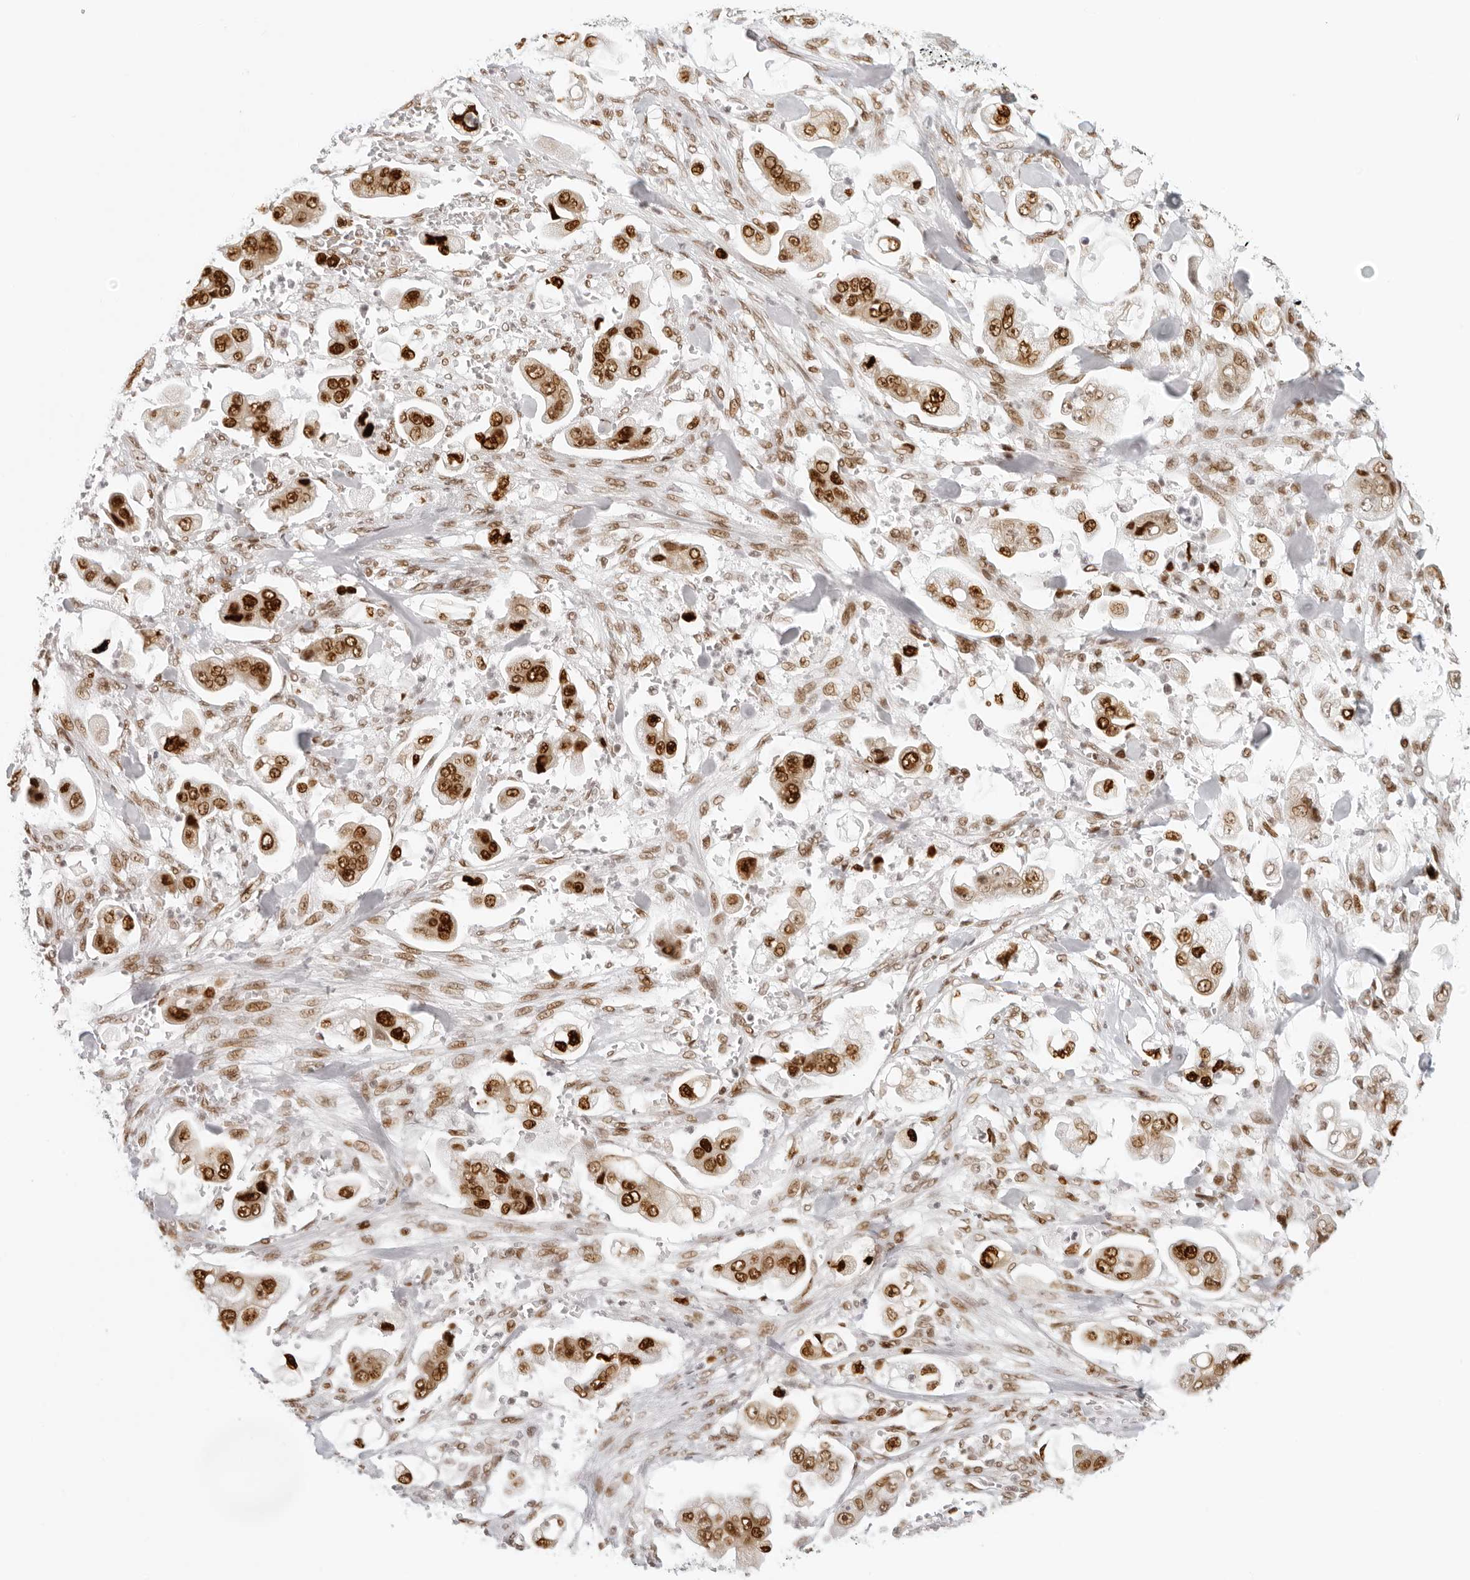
{"staining": {"intensity": "strong", "quantity": ">75%", "location": "nuclear"}, "tissue": "stomach cancer", "cell_type": "Tumor cells", "image_type": "cancer", "snomed": [{"axis": "morphology", "description": "Adenocarcinoma, NOS"}, {"axis": "topography", "description": "Stomach"}], "caption": "Tumor cells demonstrate high levels of strong nuclear staining in about >75% of cells in human stomach adenocarcinoma.", "gene": "RCC1", "patient": {"sex": "male", "age": 62}}